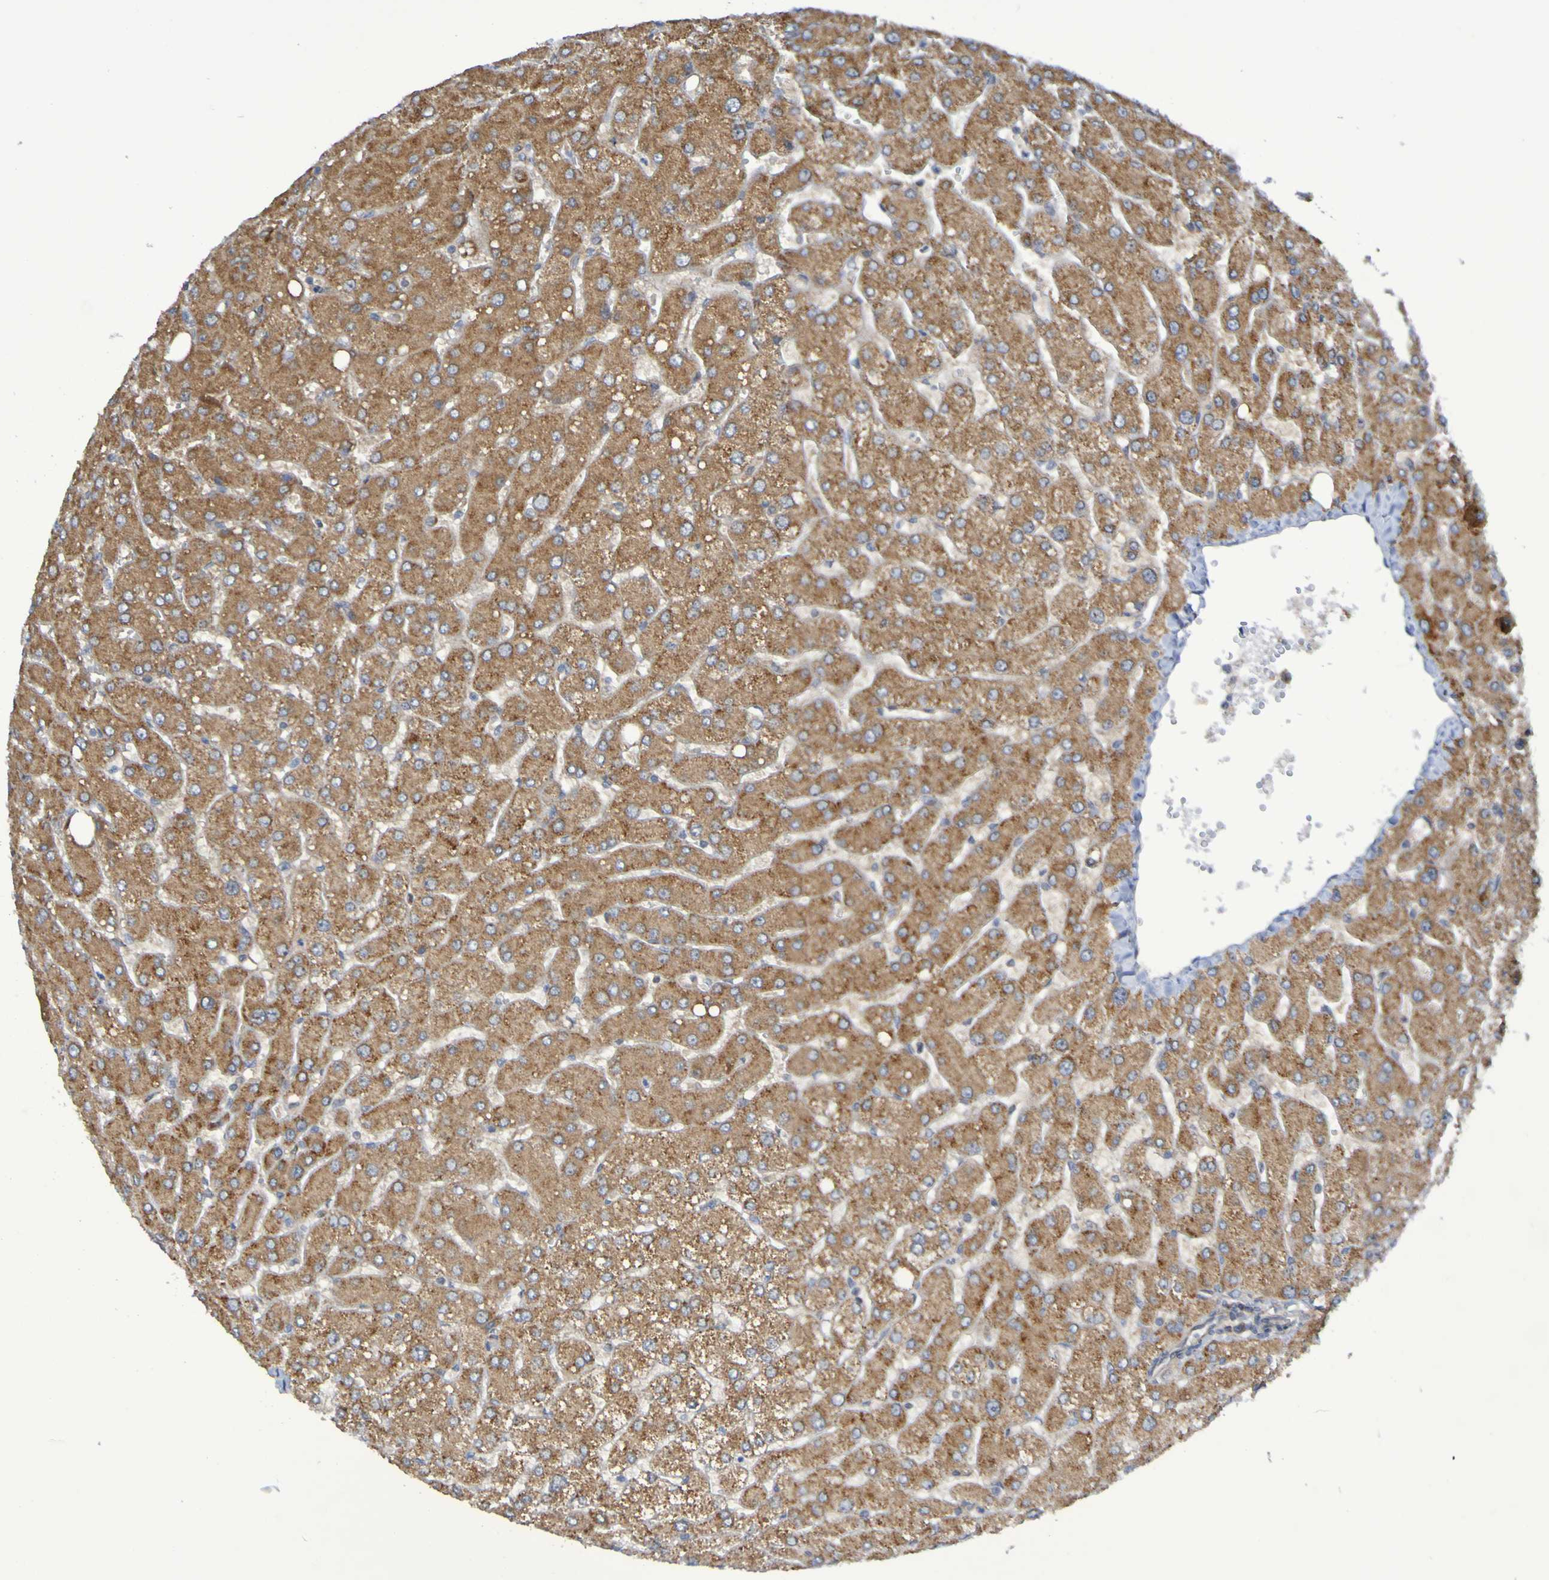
{"staining": {"intensity": "weak", "quantity": "<25%", "location": "cytoplasmic/membranous"}, "tissue": "liver", "cell_type": "Cholangiocytes", "image_type": "normal", "snomed": [{"axis": "morphology", "description": "Normal tissue, NOS"}, {"axis": "topography", "description": "Liver"}], "caption": "The immunohistochemistry (IHC) image has no significant positivity in cholangiocytes of liver. Brightfield microscopy of immunohistochemistry (IHC) stained with DAB (brown) and hematoxylin (blue), captured at high magnification.", "gene": "LMBRD2", "patient": {"sex": "male", "age": 55}}